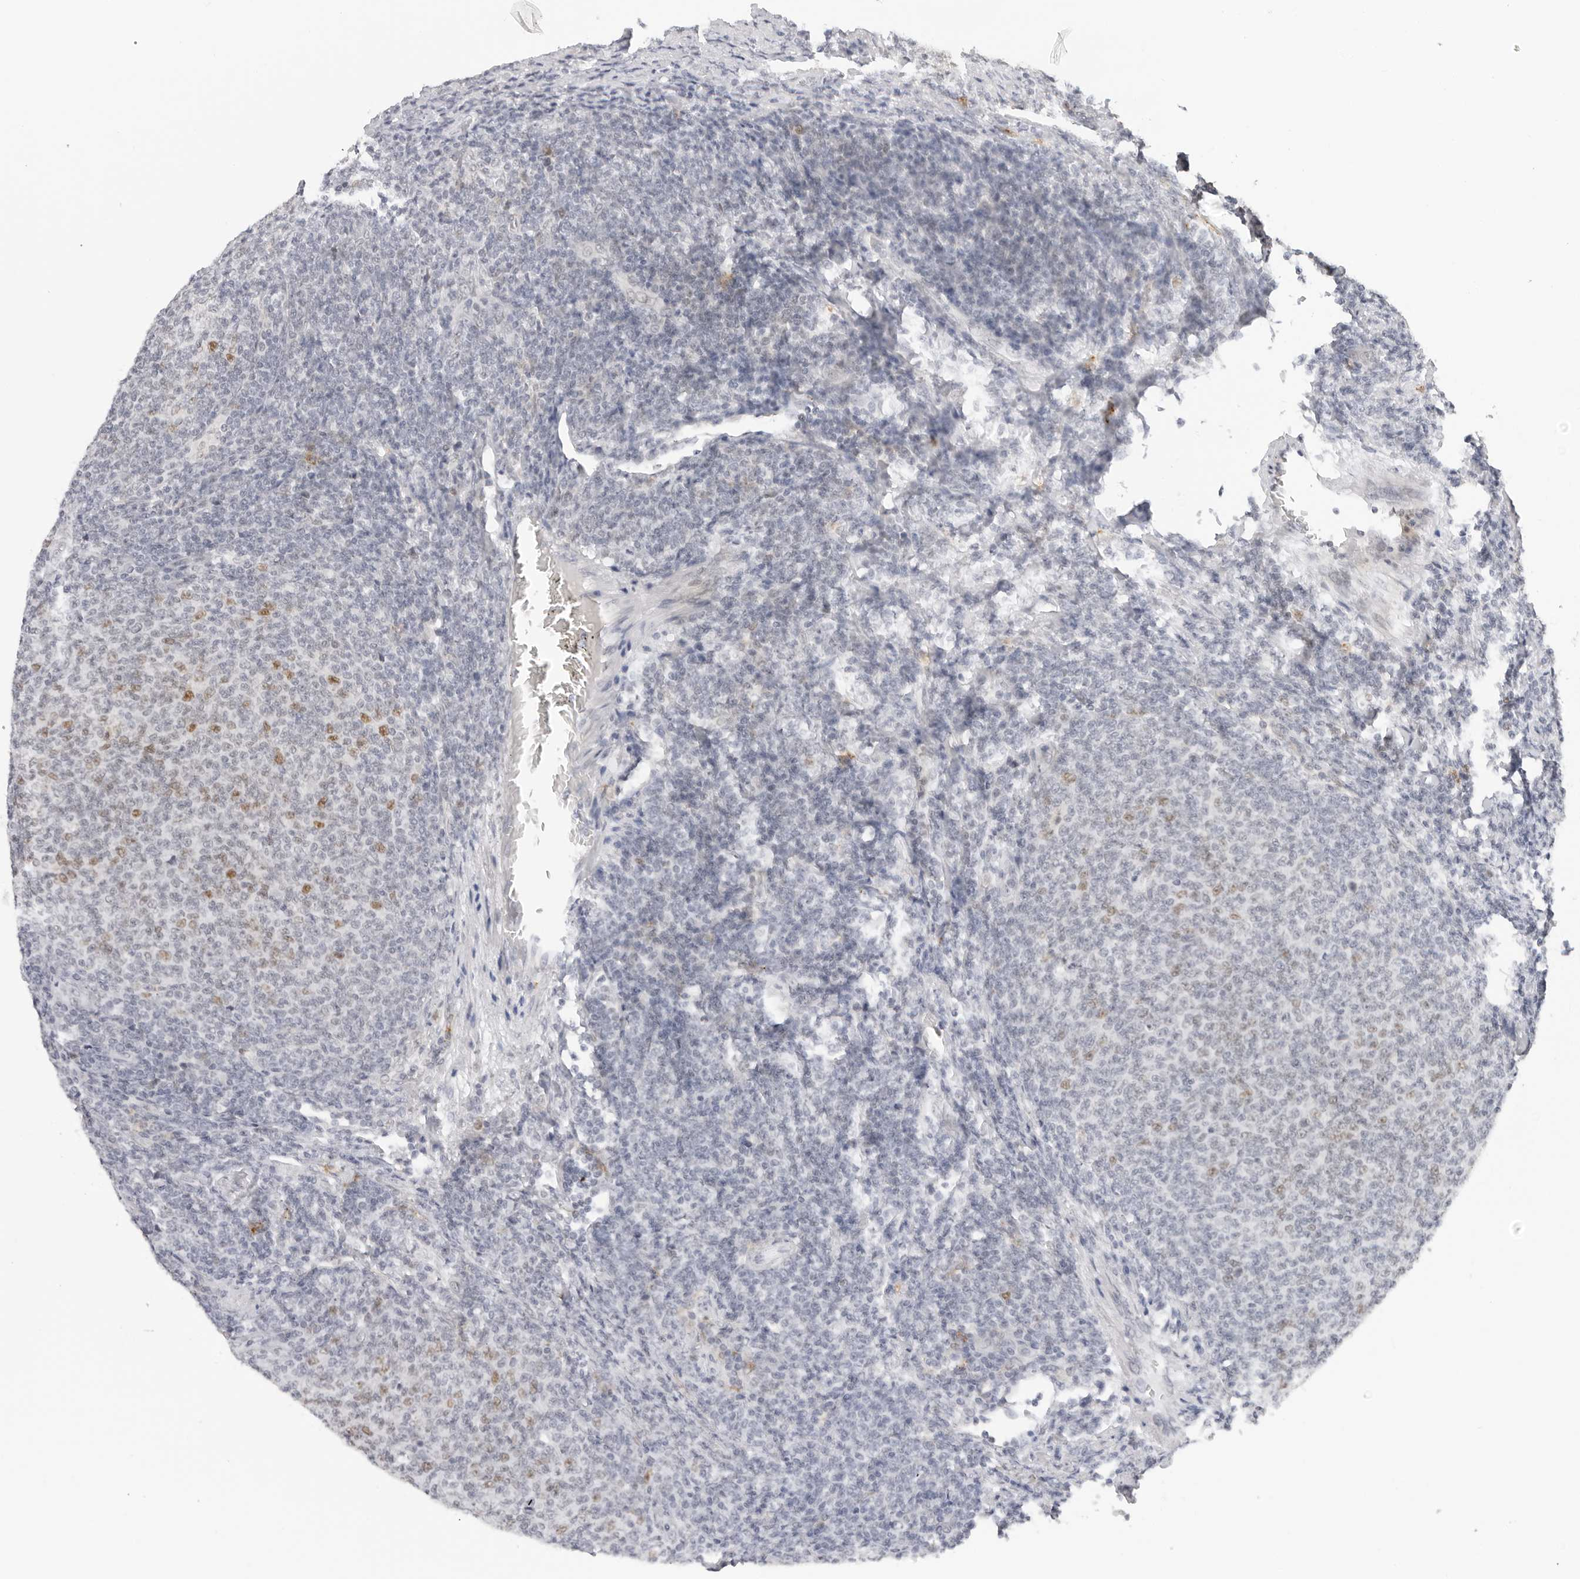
{"staining": {"intensity": "moderate", "quantity": "<25%", "location": "nuclear"}, "tissue": "lymphoma", "cell_type": "Tumor cells", "image_type": "cancer", "snomed": [{"axis": "morphology", "description": "Malignant lymphoma, non-Hodgkin's type, Low grade"}, {"axis": "topography", "description": "Lymph node"}], "caption": "The photomicrograph exhibits a brown stain indicating the presence of a protein in the nuclear of tumor cells in lymphoma. Ihc stains the protein in brown and the nuclei are stained blue.", "gene": "MSH6", "patient": {"sex": "male", "age": 66}}